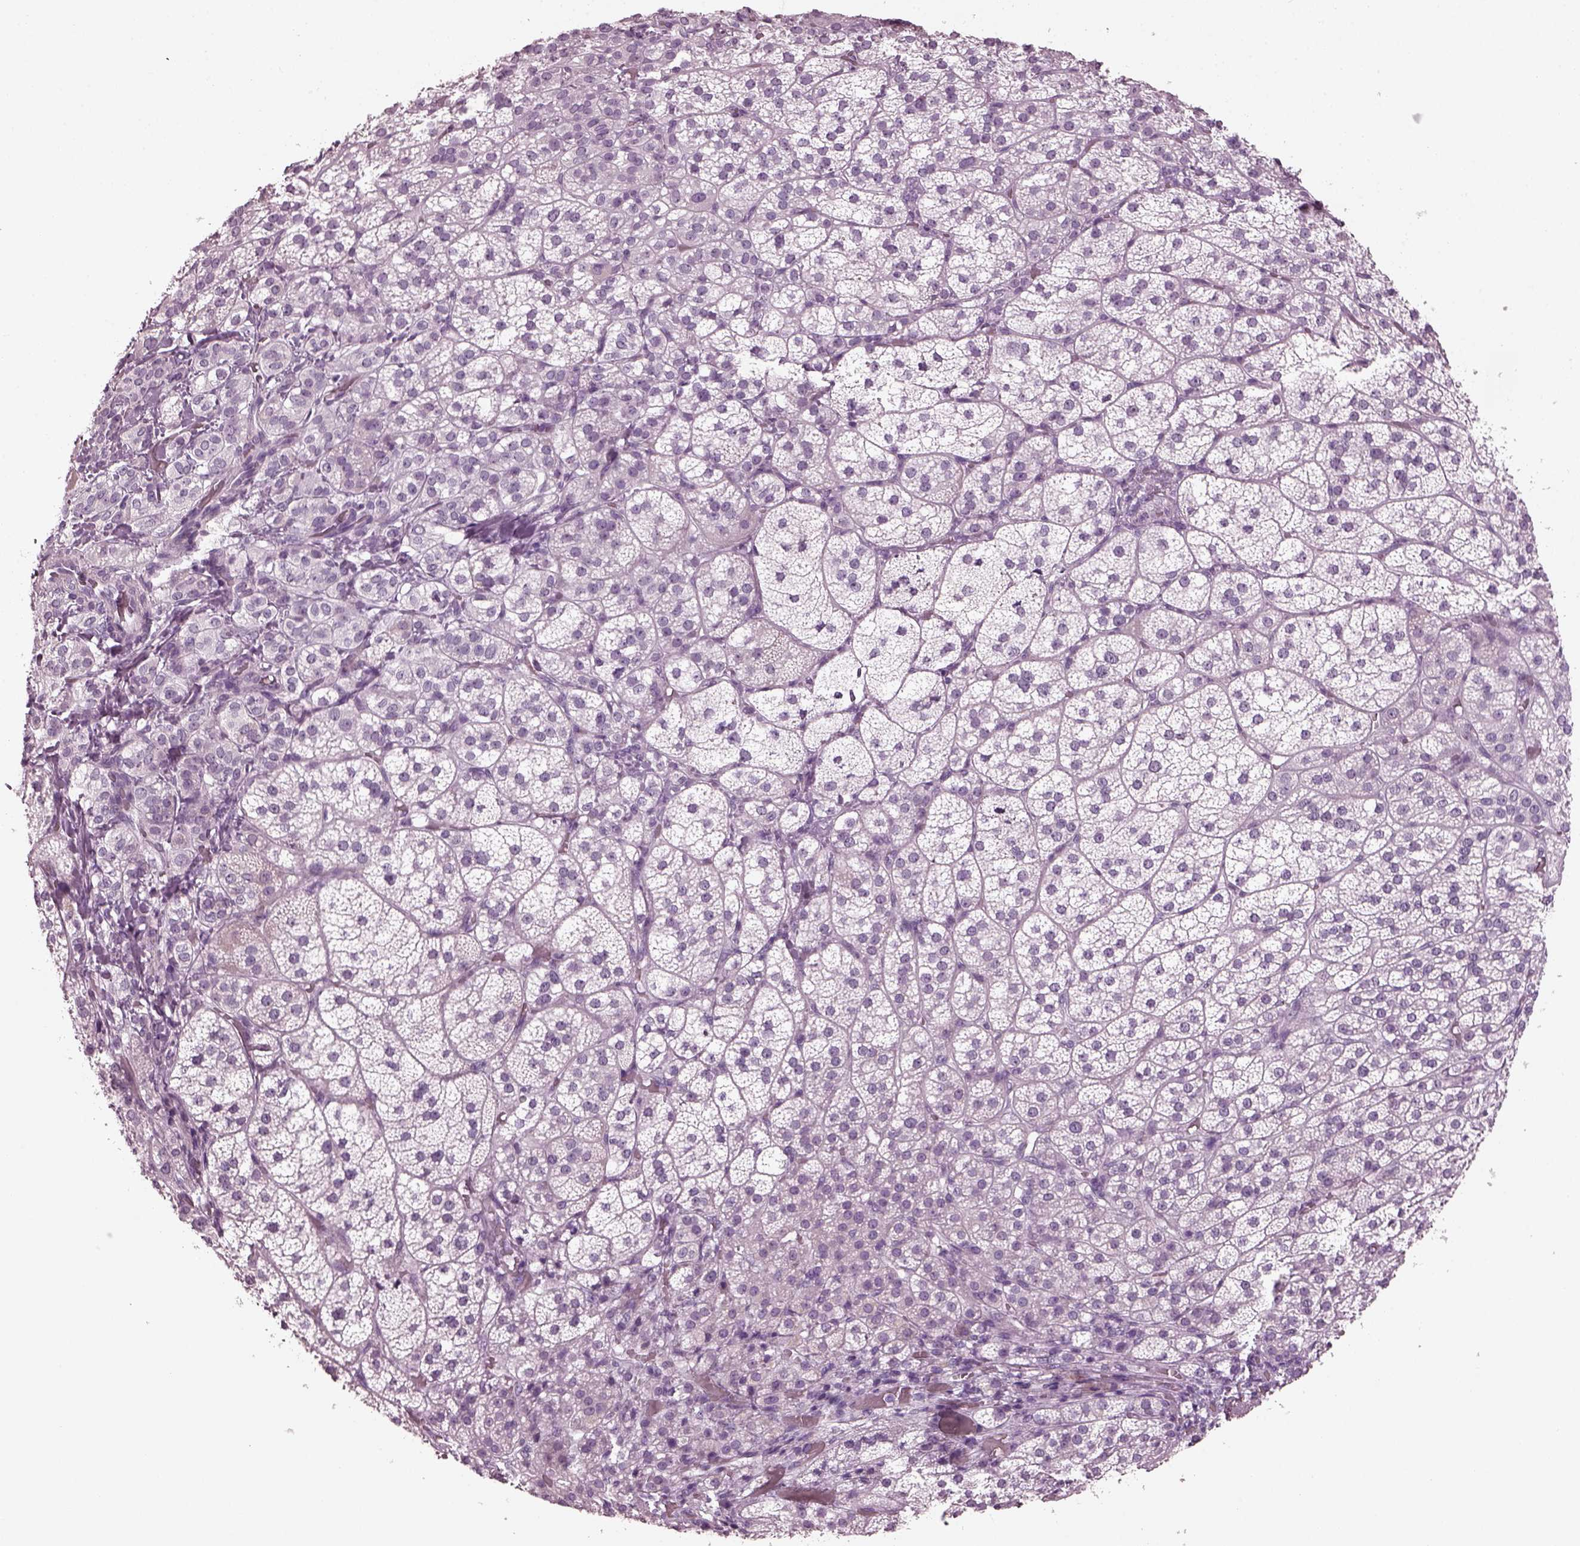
{"staining": {"intensity": "negative", "quantity": "none", "location": "none"}, "tissue": "adrenal gland", "cell_type": "Glandular cells", "image_type": "normal", "snomed": [{"axis": "morphology", "description": "Normal tissue, NOS"}, {"axis": "topography", "description": "Adrenal gland"}], "caption": "High magnification brightfield microscopy of normal adrenal gland stained with DAB (brown) and counterstained with hematoxylin (blue): glandular cells show no significant positivity. (Immunohistochemistry, brightfield microscopy, high magnification).", "gene": "PDC", "patient": {"sex": "female", "age": 60}}